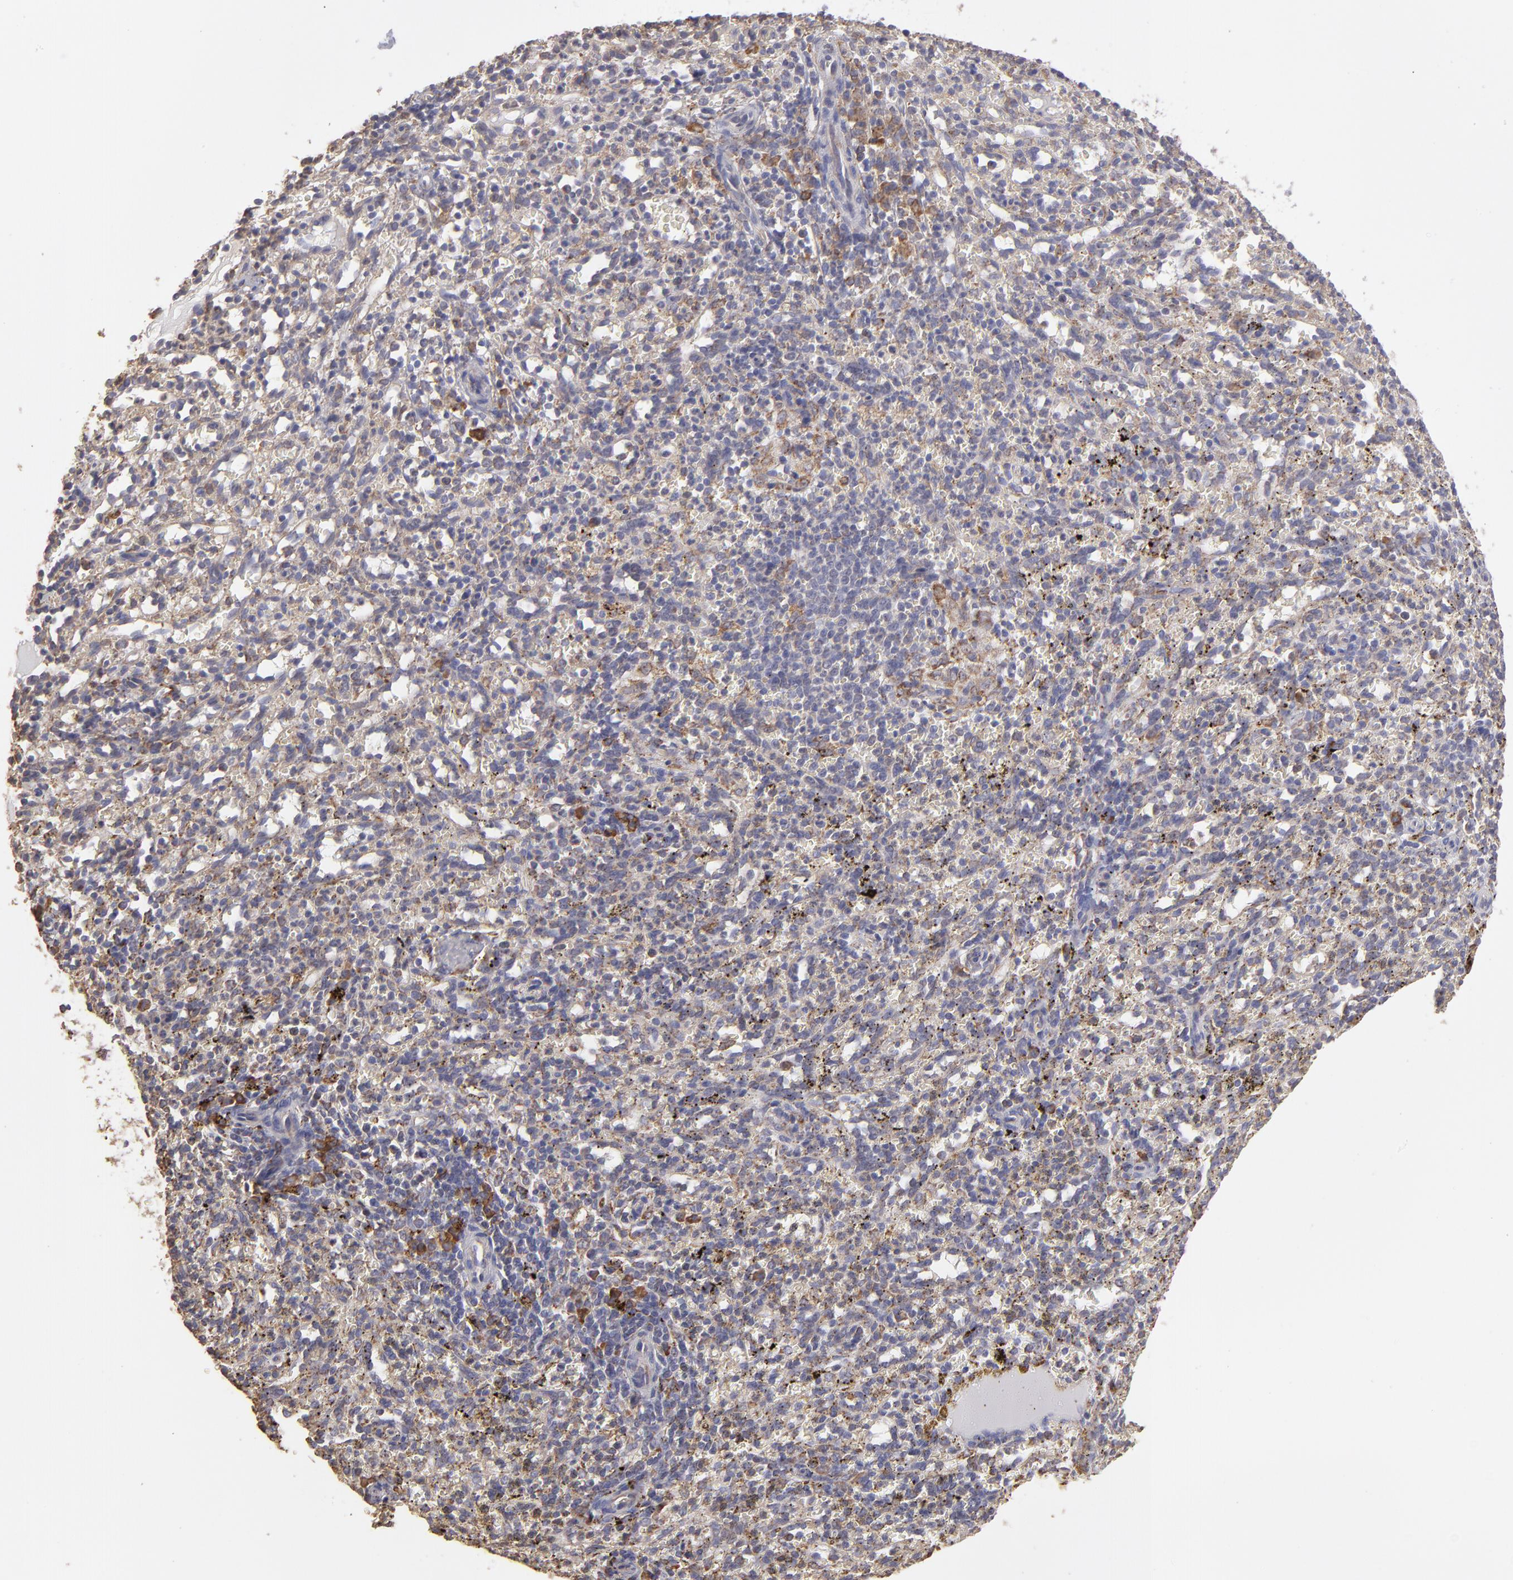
{"staining": {"intensity": "weak", "quantity": ">75%", "location": "cytoplasmic/membranous"}, "tissue": "spleen", "cell_type": "Cells in red pulp", "image_type": "normal", "snomed": [{"axis": "morphology", "description": "Normal tissue, NOS"}, {"axis": "topography", "description": "Spleen"}], "caption": "Protein analysis of benign spleen displays weak cytoplasmic/membranous staining in approximately >75% of cells in red pulp. The staining was performed using DAB (3,3'-diaminobenzidine) to visualize the protein expression in brown, while the nuclei were stained in blue with hematoxylin (Magnification: 20x).", "gene": "CALR", "patient": {"sex": "female", "age": 10}}